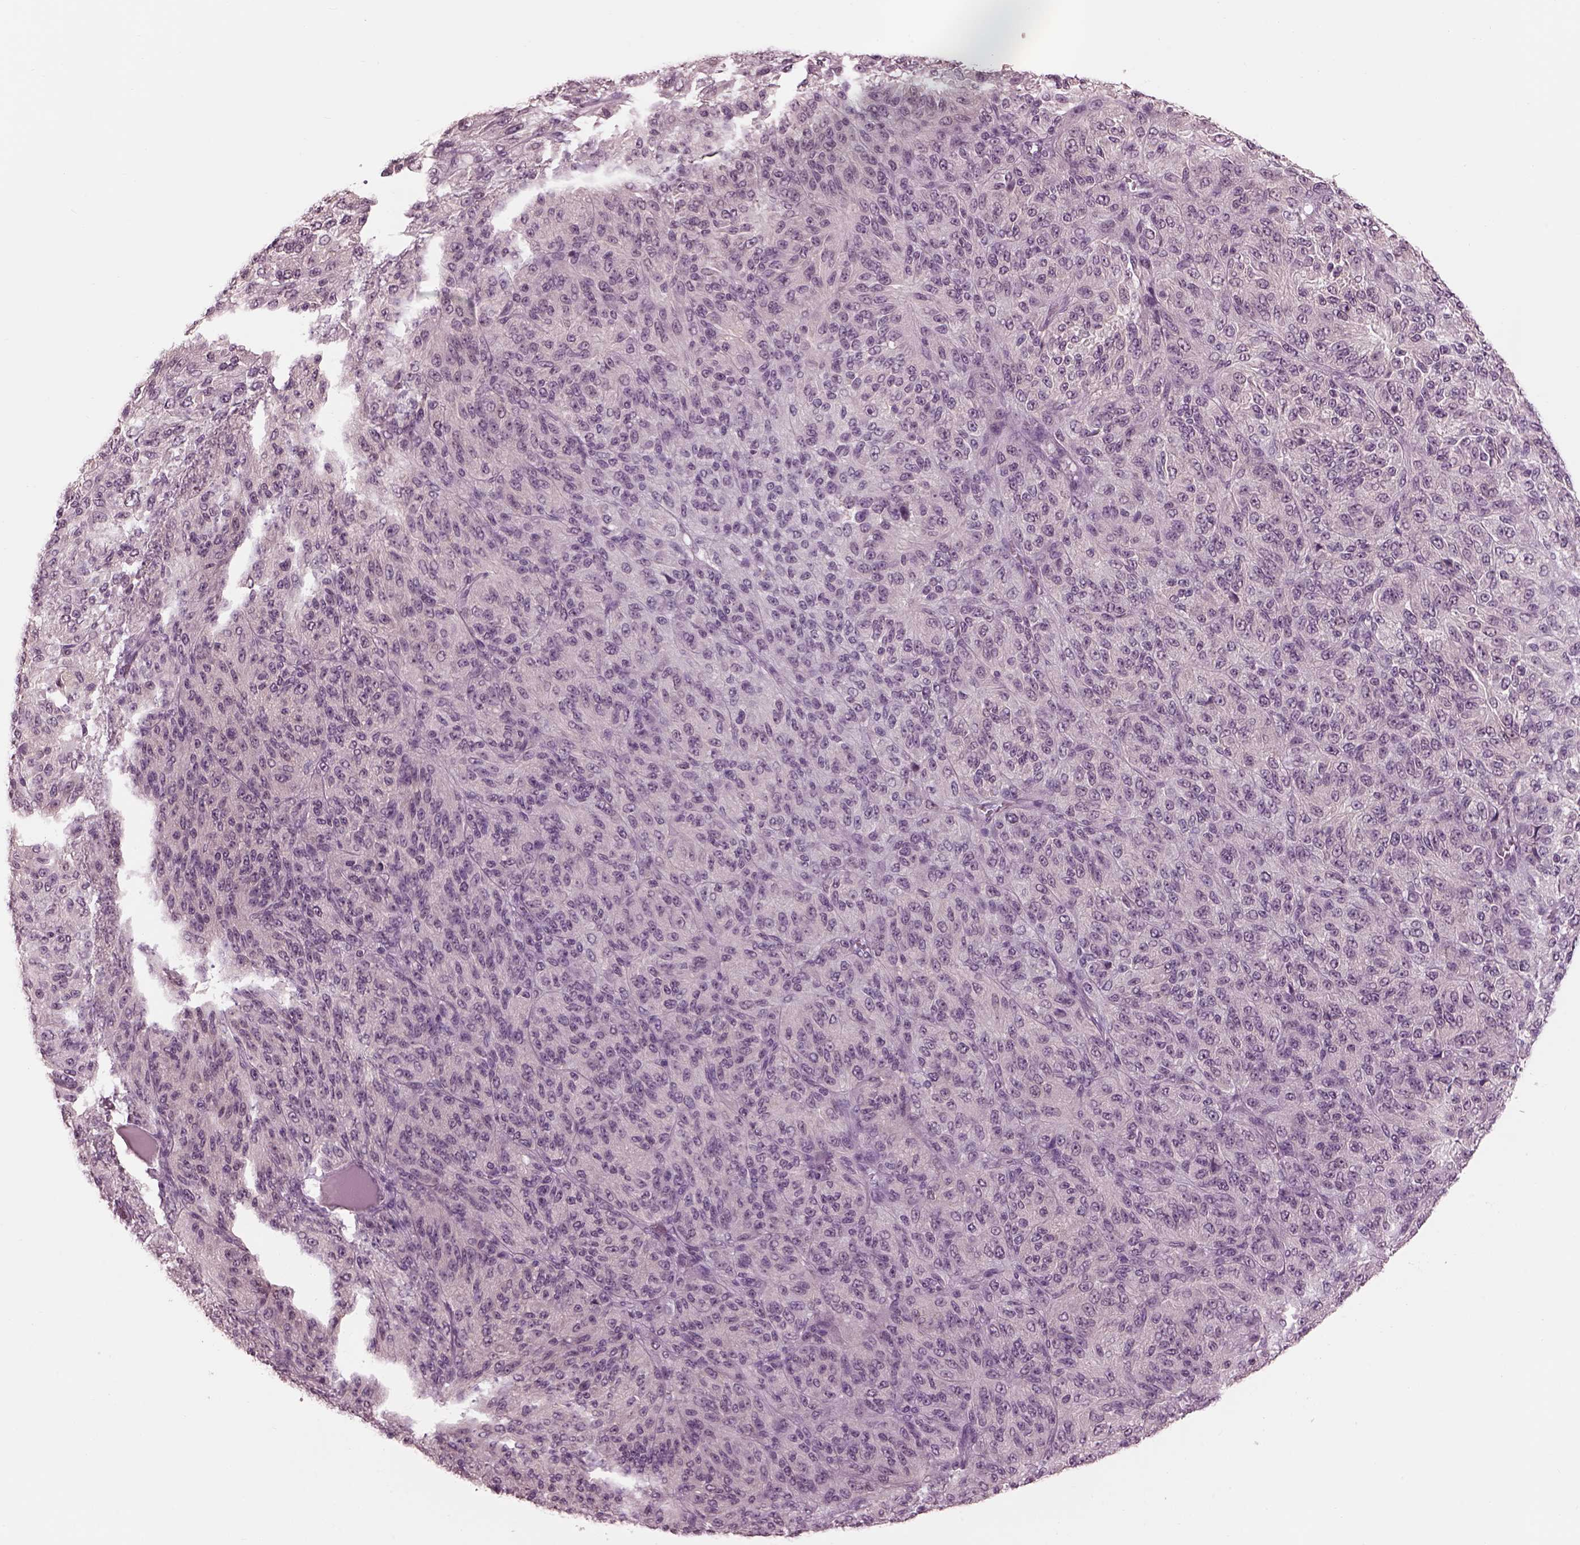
{"staining": {"intensity": "negative", "quantity": "none", "location": "none"}, "tissue": "melanoma", "cell_type": "Tumor cells", "image_type": "cancer", "snomed": [{"axis": "morphology", "description": "Malignant melanoma, Metastatic site"}, {"axis": "topography", "description": "Brain"}], "caption": "Tumor cells are negative for protein expression in human melanoma.", "gene": "GARIN4", "patient": {"sex": "female", "age": 56}}